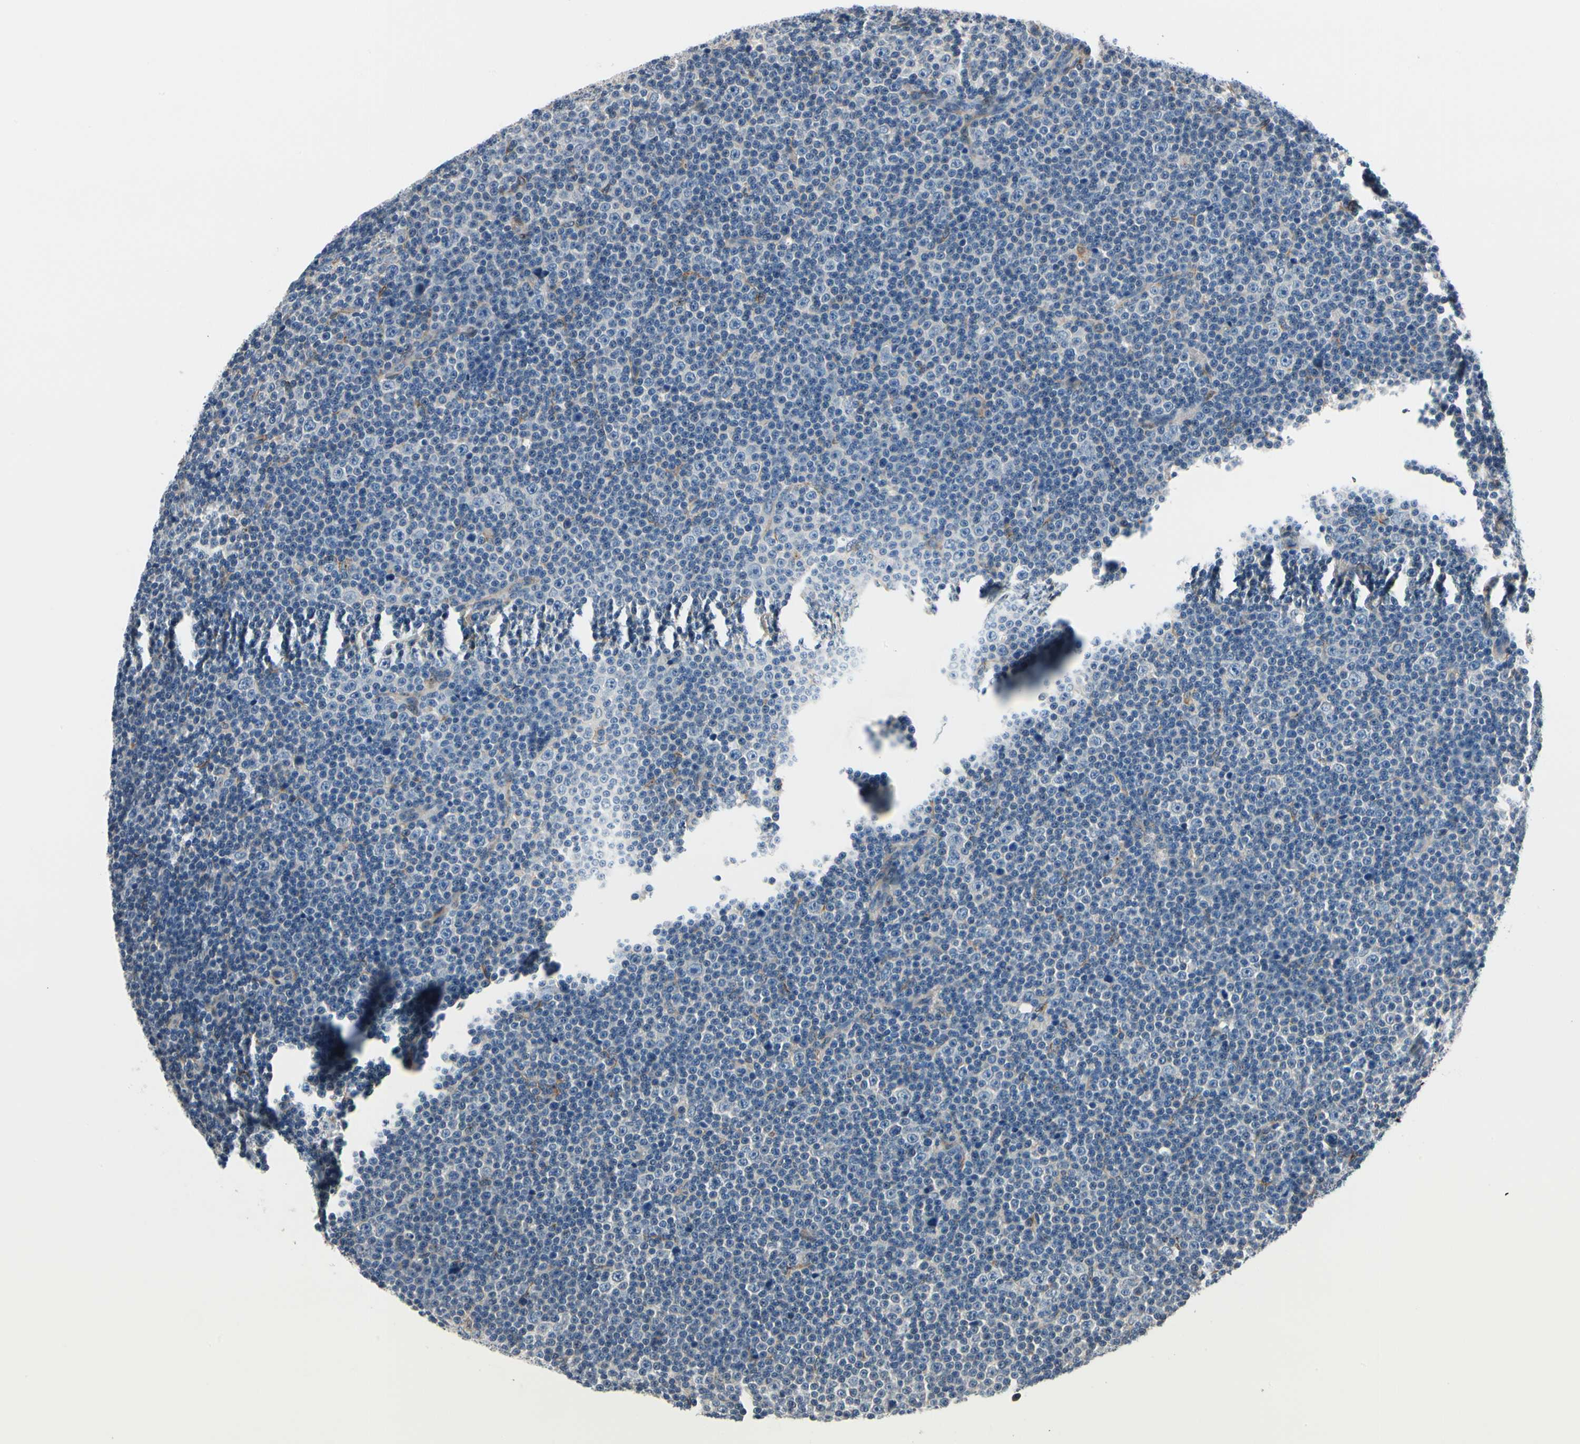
{"staining": {"intensity": "negative", "quantity": "none", "location": "none"}, "tissue": "lymphoma", "cell_type": "Tumor cells", "image_type": "cancer", "snomed": [{"axis": "morphology", "description": "Malignant lymphoma, non-Hodgkin's type, Low grade"}, {"axis": "topography", "description": "Lymph node"}], "caption": "Photomicrograph shows no significant protein expression in tumor cells of lymphoma.", "gene": "PRKAR2B", "patient": {"sex": "female", "age": 67}}